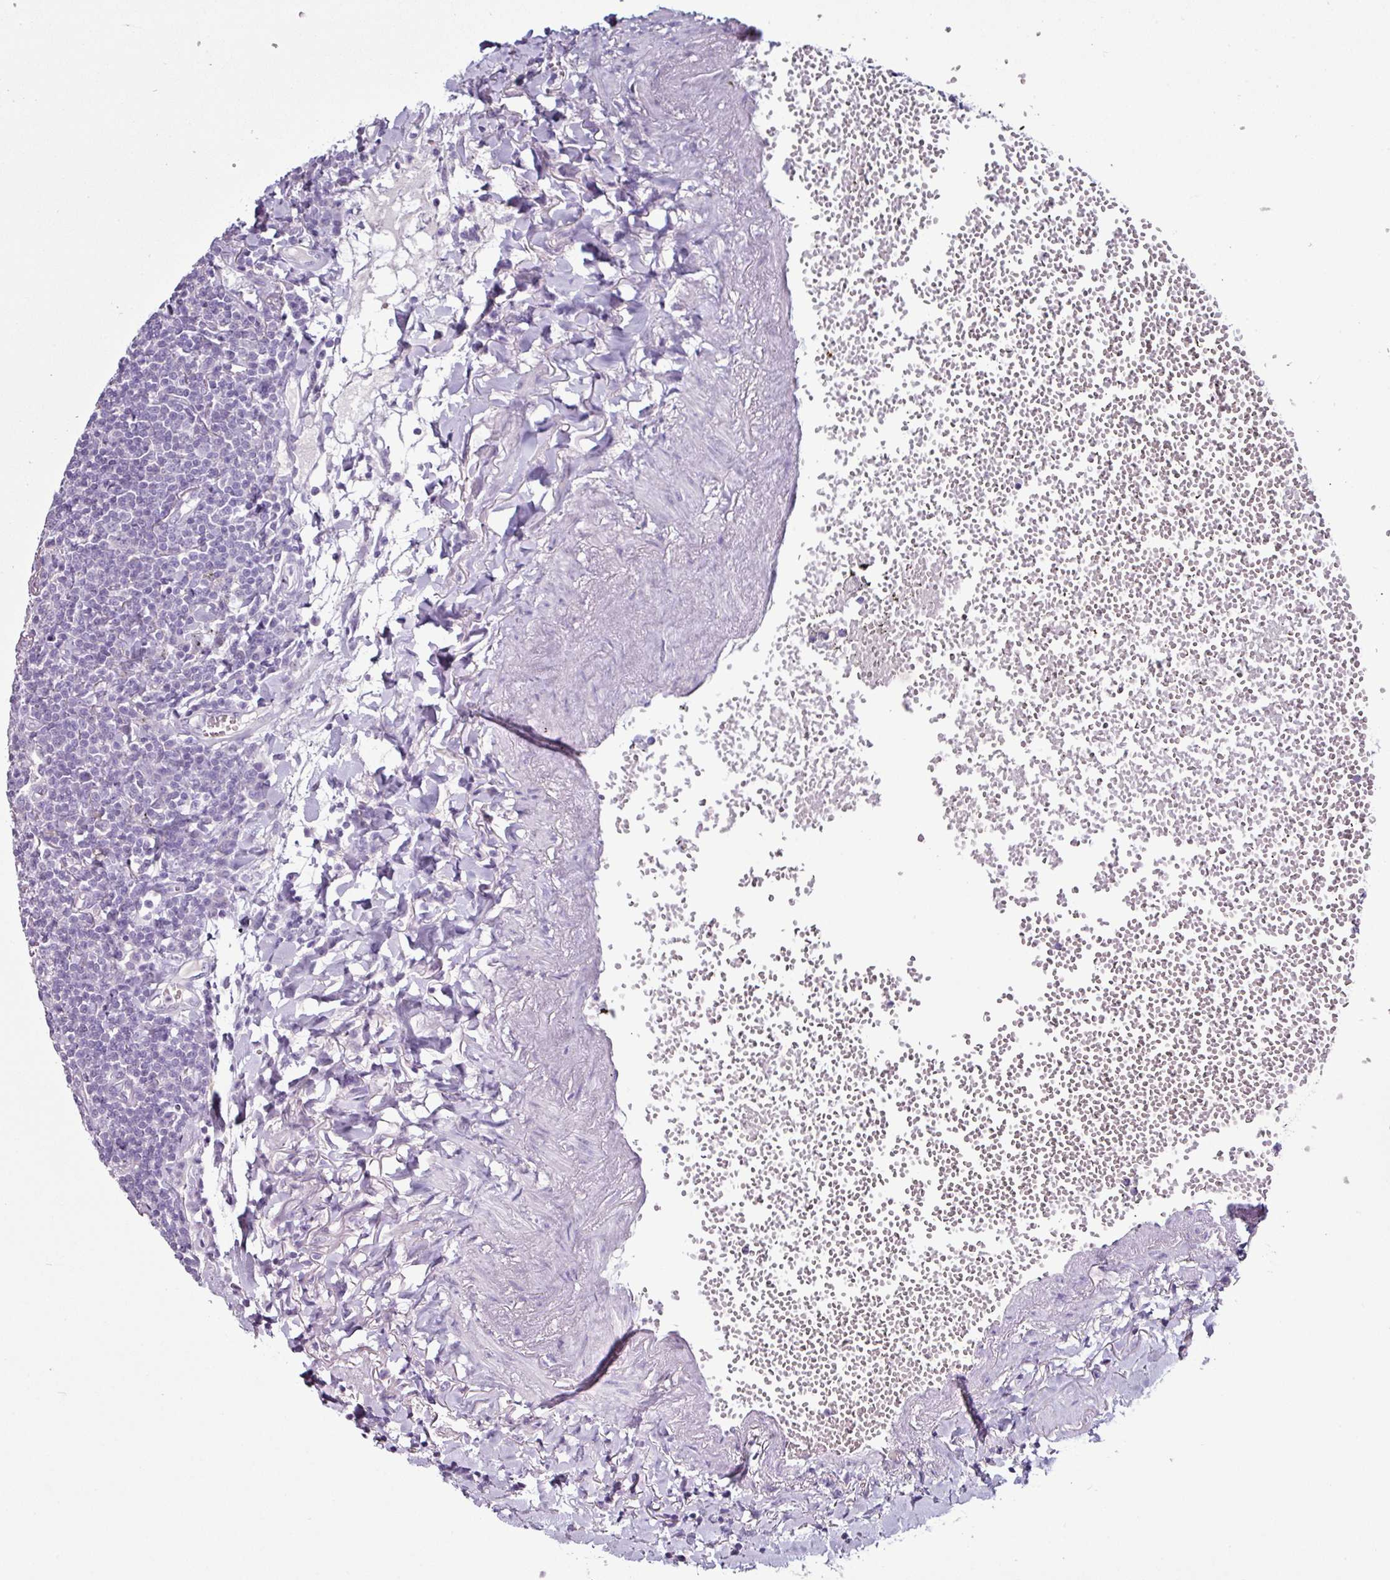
{"staining": {"intensity": "negative", "quantity": "none", "location": "none"}, "tissue": "lymphoma", "cell_type": "Tumor cells", "image_type": "cancer", "snomed": [{"axis": "morphology", "description": "Malignant lymphoma, non-Hodgkin's type, Low grade"}, {"axis": "topography", "description": "Lung"}], "caption": "This is an immunohistochemistry histopathology image of human malignant lymphoma, non-Hodgkin's type (low-grade). There is no positivity in tumor cells.", "gene": "GLP2R", "patient": {"sex": "female", "age": 71}}